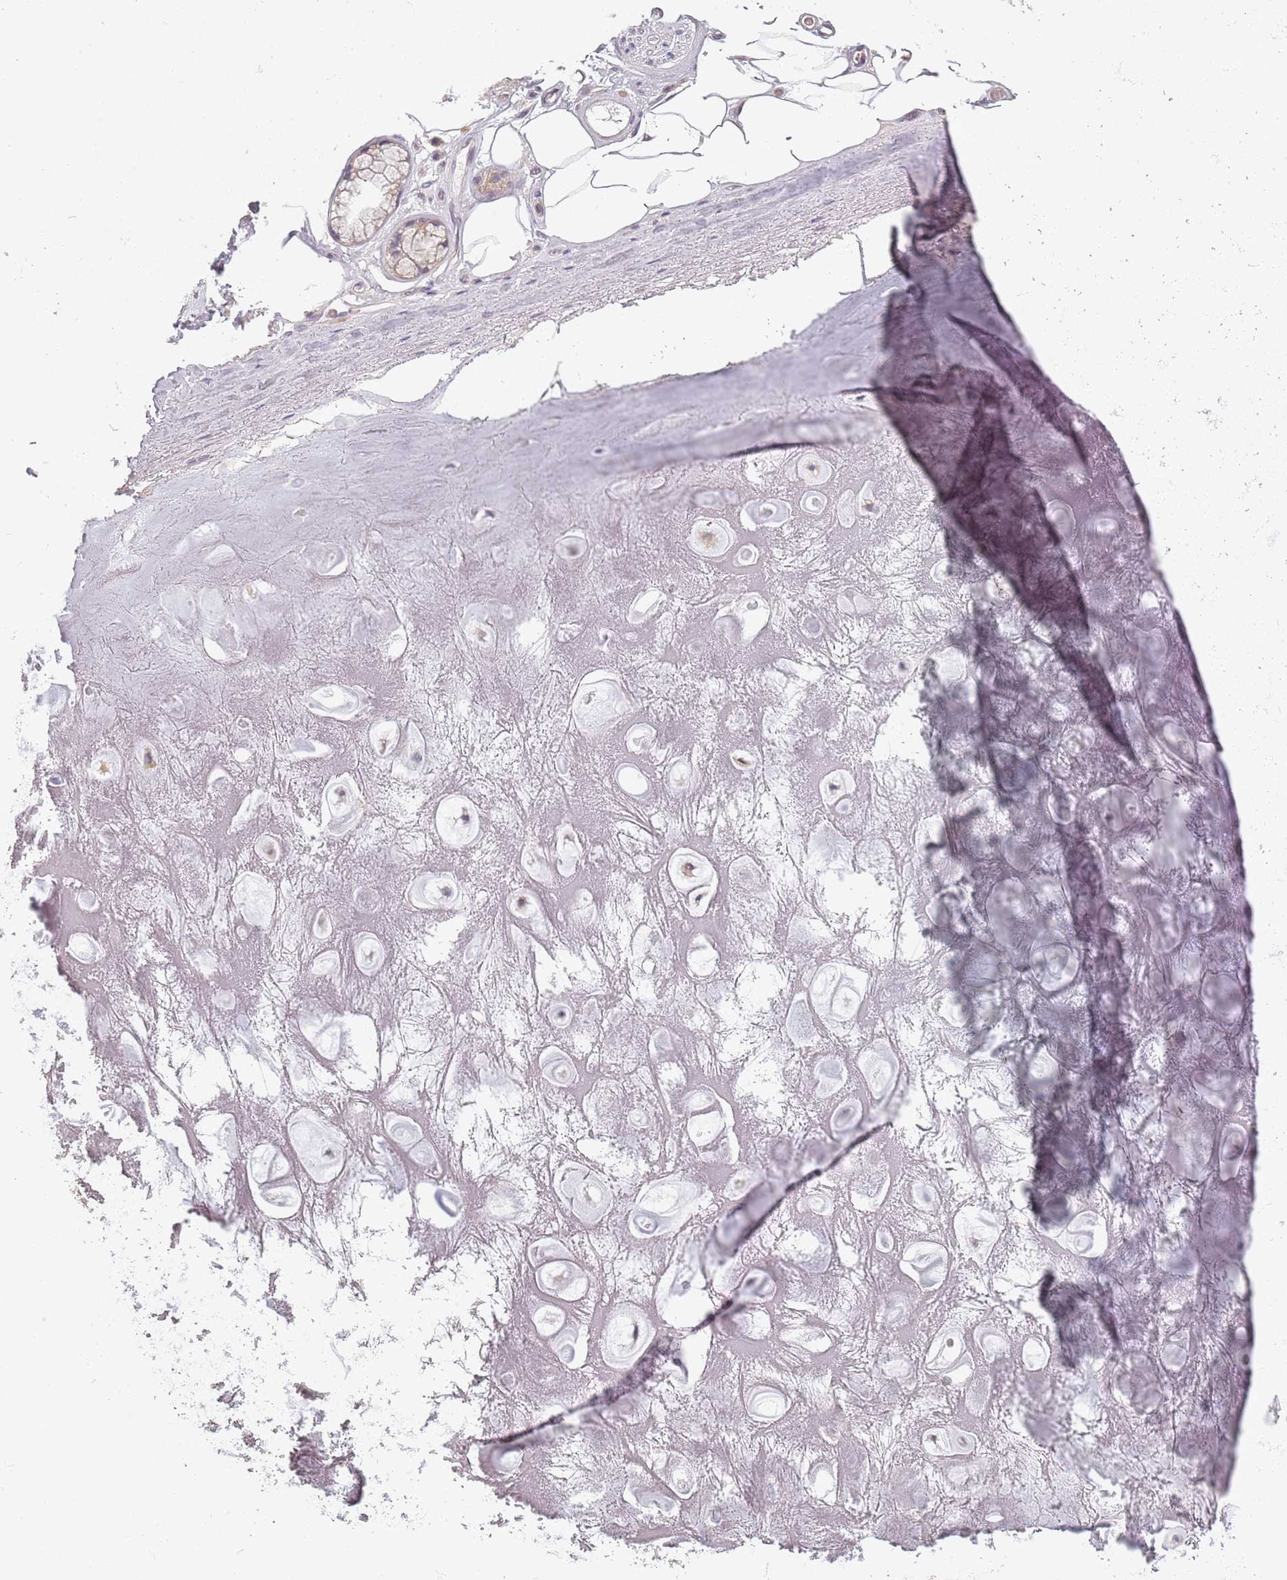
{"staining": {"intensity": "negative", "quantity": "none", "location": "none"}, "tissue": "adipose tissue", "cell_type": "Adipocytes", "image_type": "normal", "snomed": [{"axis": "morphology", "description": "Normal tissue, NOS"}, {"axis": "topography", "description": "Cartilage tissue"}], "caption": "There is no significant positivity in adipocytes of adipose tissue.", "gene": "CC2D2B", "patient": {"sex": "male", "age": 81}}